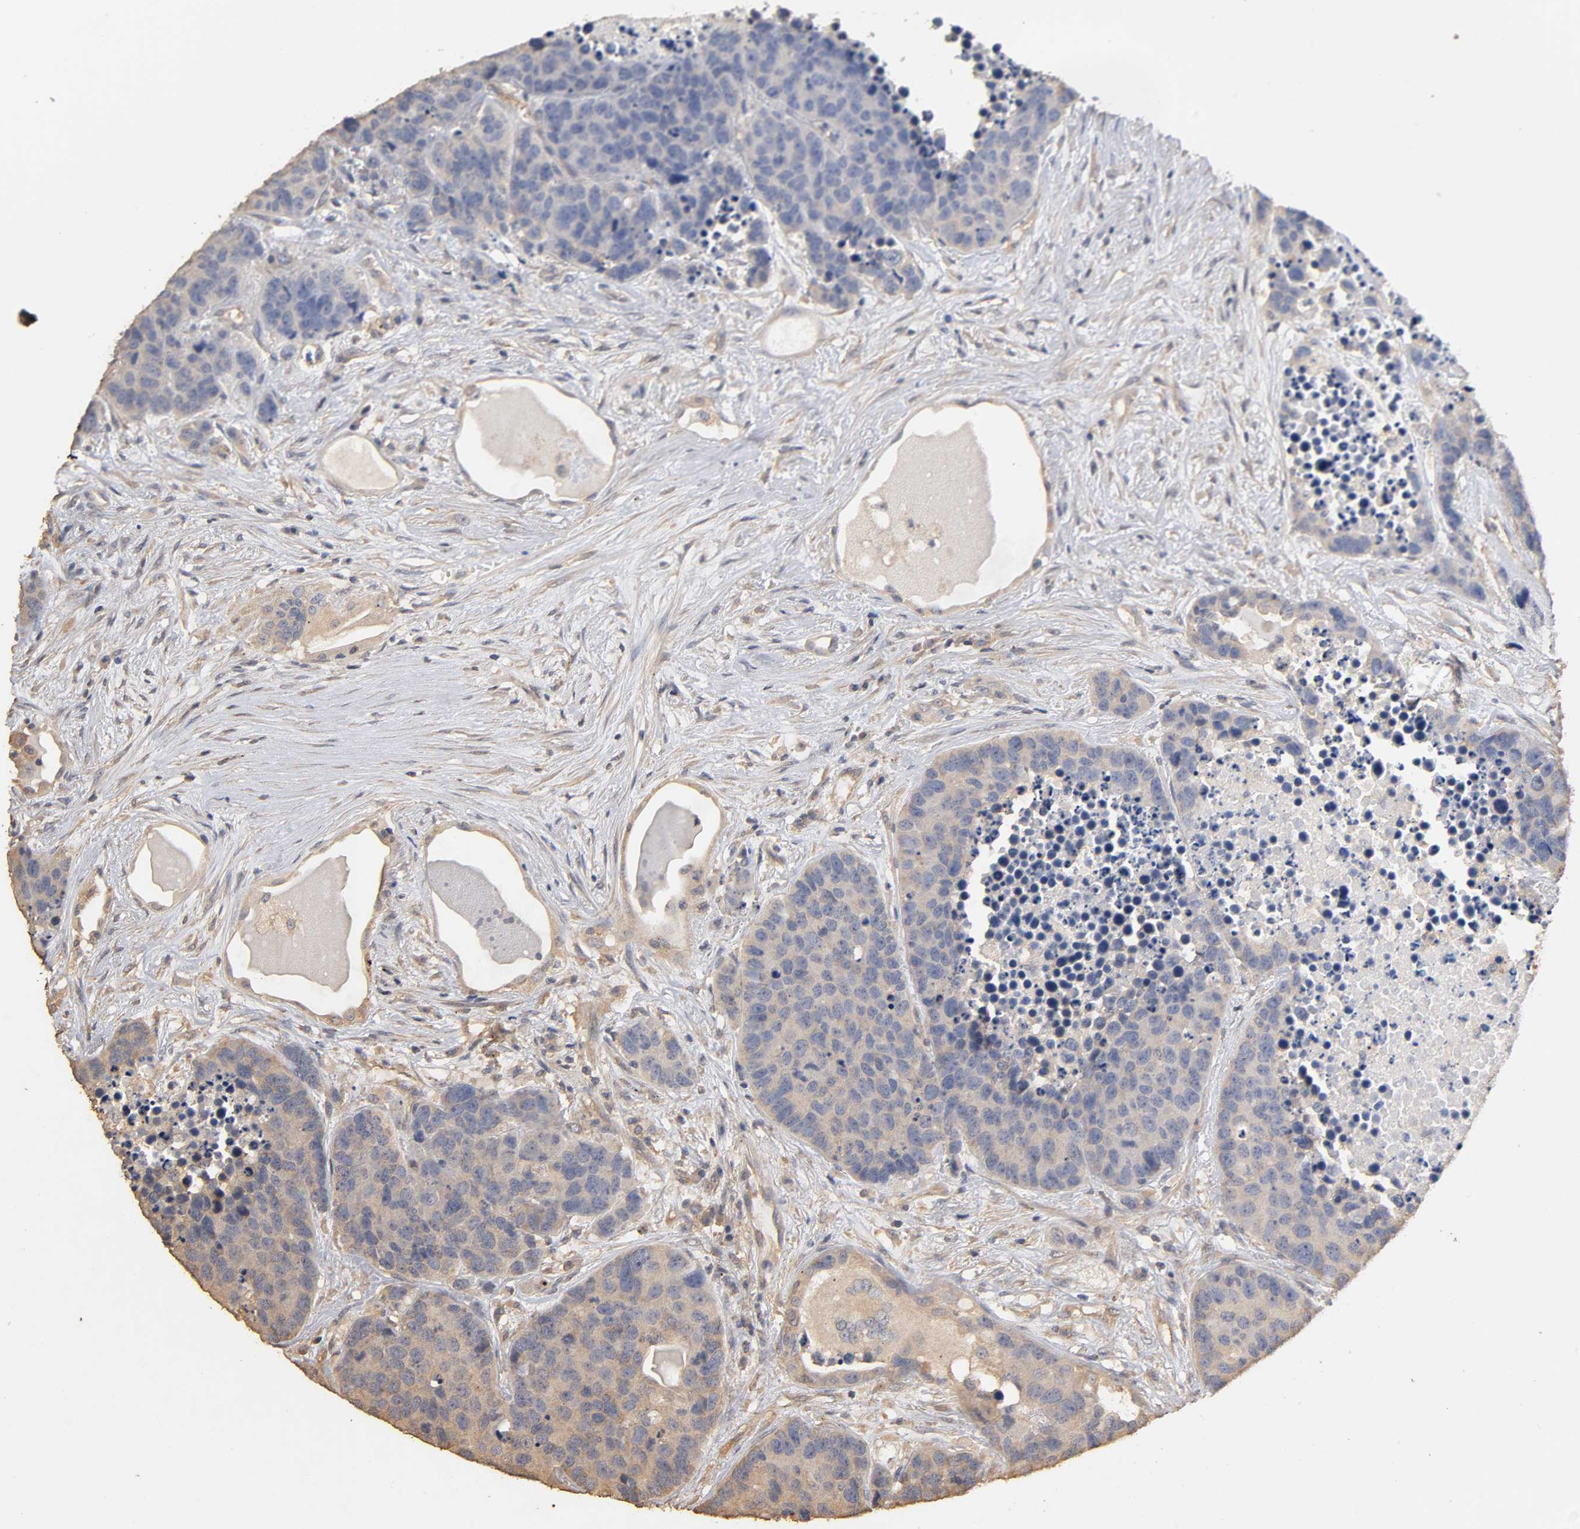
{"staining": {"intensity": "weak", "quantity": "<25%", "location": "cytoplasmic/membranous"}, "tissue": "carcinoid", "cell_type": "Tumor cells", "image_type": "cancer", "snomed": [{"axis": "morphology", "description": "Carcinoid, malignant, NOS"}, {"axis": "topography", "description": "Lung"}], "caption": "An image of human carcinoid (malignant) is negative for staining in tumor cells.", "gene": "VSIG4", "patient": {"sex": "male", "age": 60}}